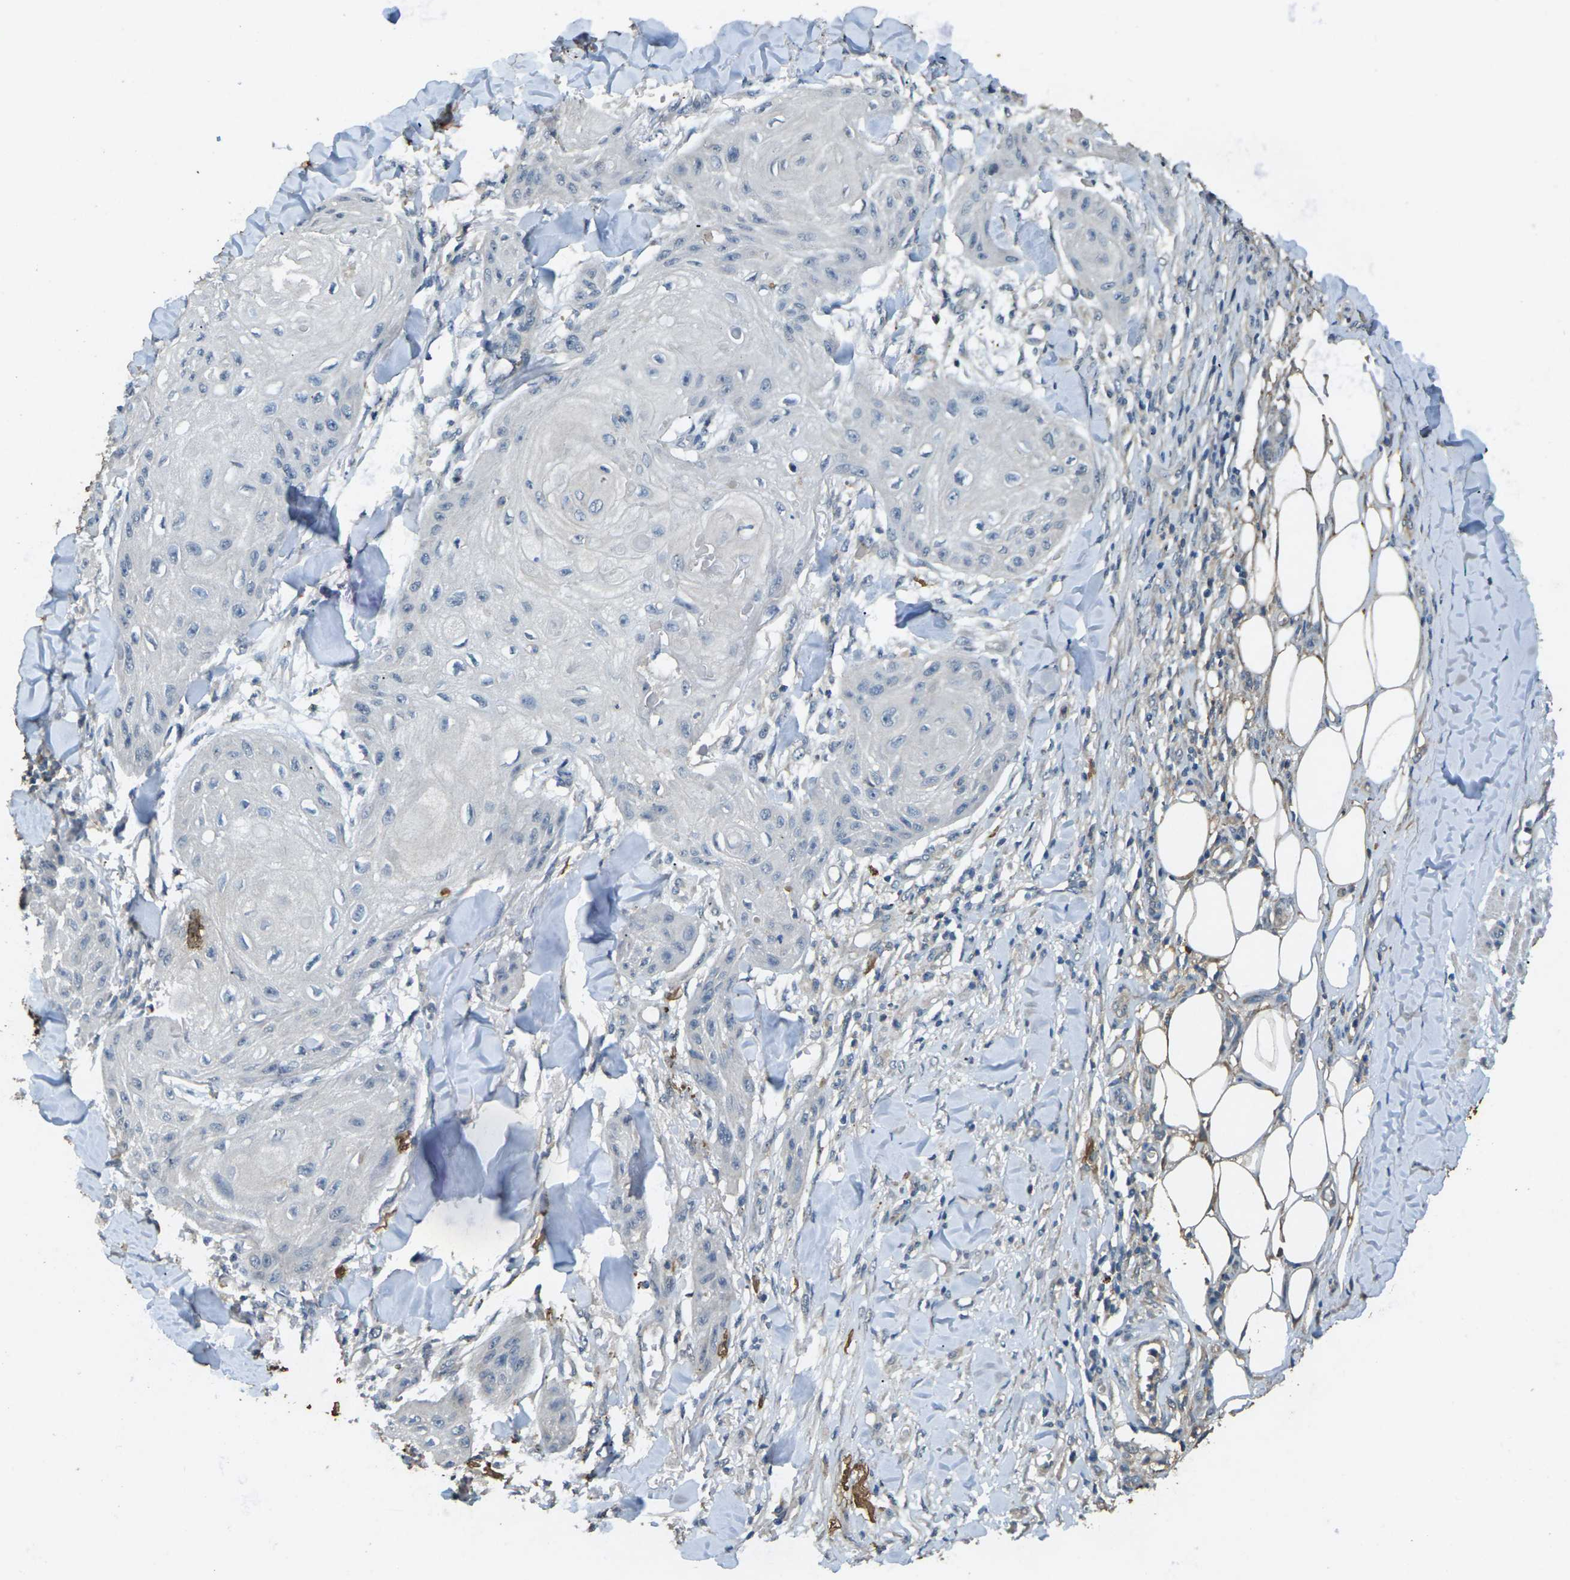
{"staining": {"intensity": "negative", "quantity": "none", "location": "none"}, "tissue": "skin cancer", "cell_type": "Tumor cells", "image_type": "cancer", "snomed": [{"axis": "morphology", "description": "Squamous cell carcinoma, NOS"}, {"axis": "topography", "description": "Skin"}], "caption": "IHC micrograph of skin cancer (squamous cell carcinoma) stained for a protein (brown), which demonstrates no positivity in tumor cells.", "gene": "SIGLEC14", "patient": {"sex": "male", "age": 74}}